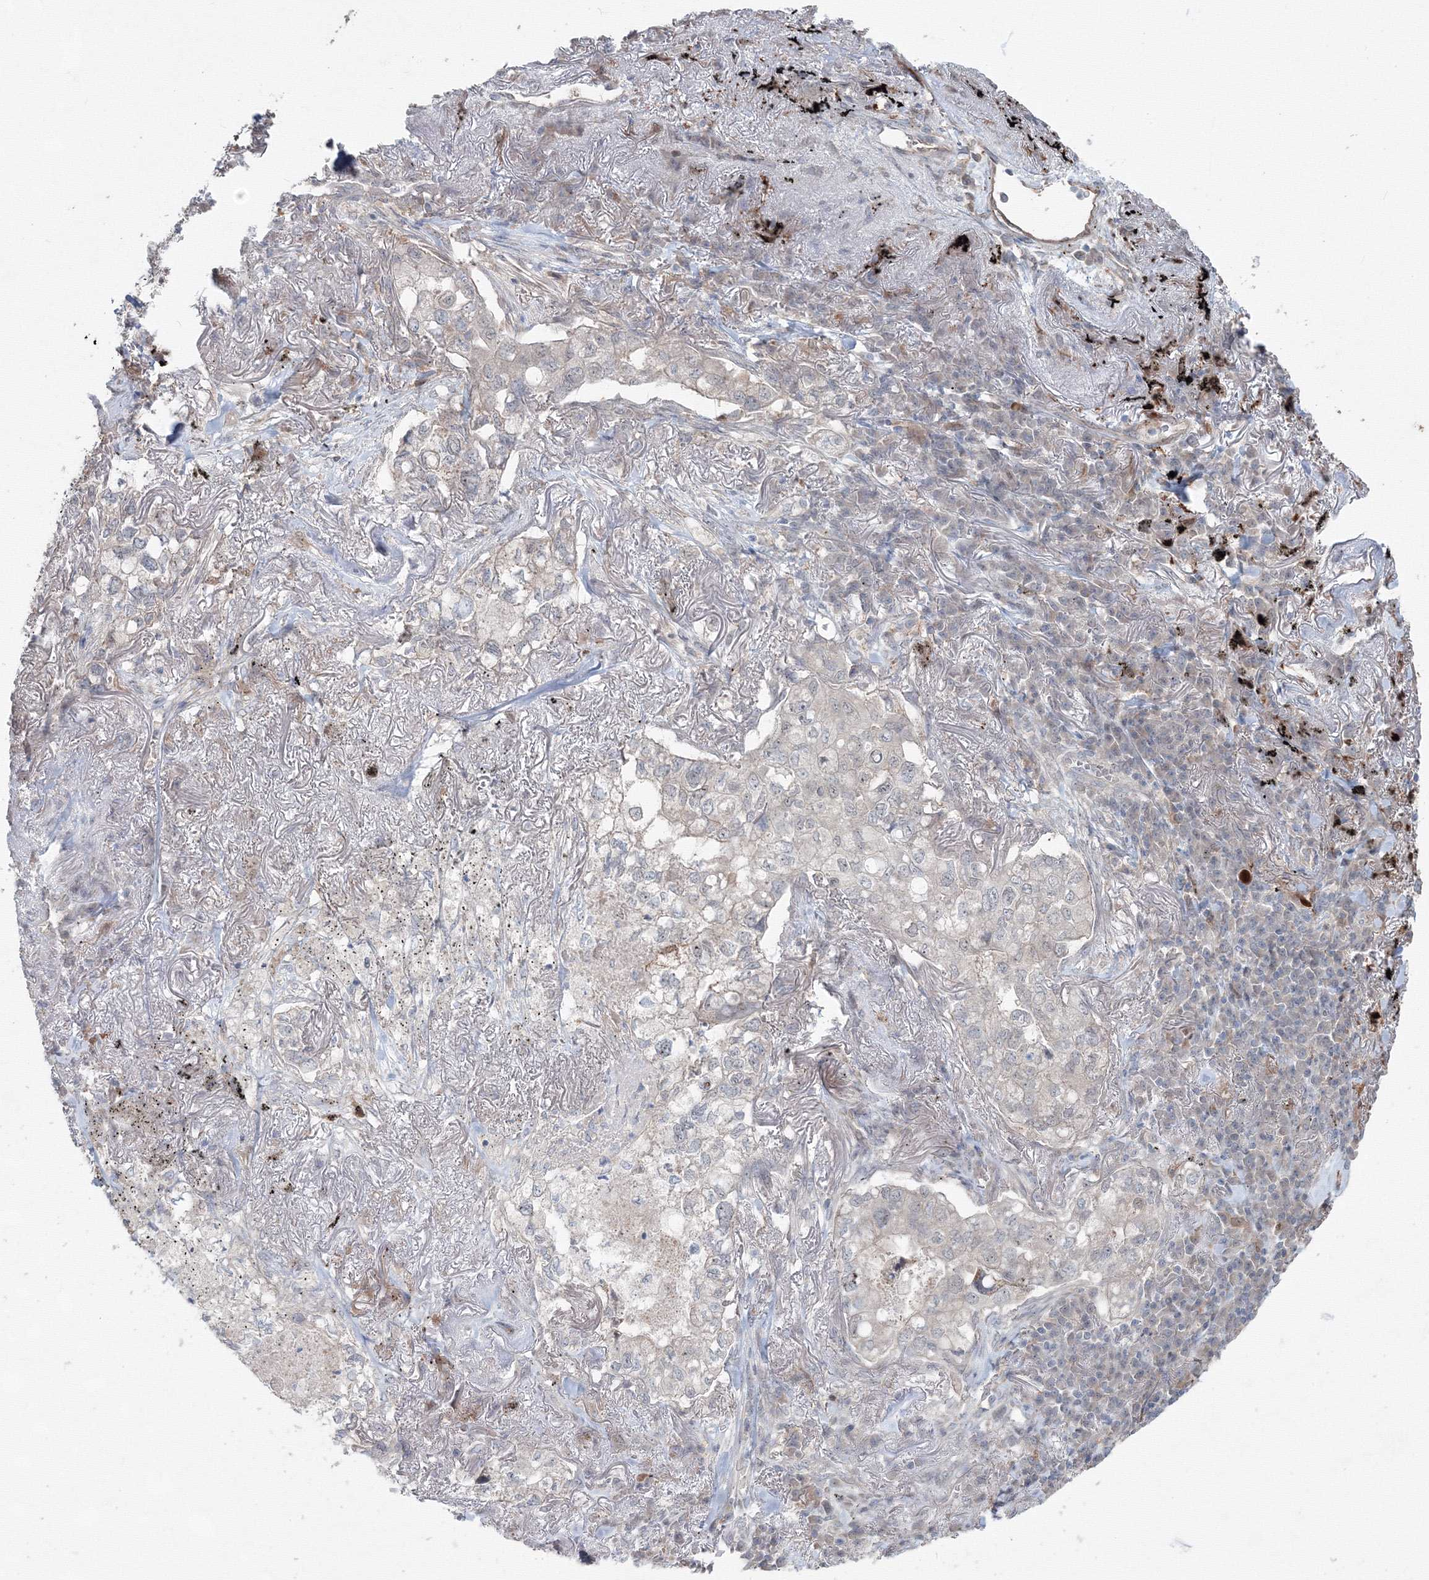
{"staining": {"intensity": "weak", "quantity": "25%-75%", "location": "cytoplasmic/membranous,nuclear"}, "tissue": "lung cancer", "cell_type": "Tumor cells", "image_type": "cancer", "snomed": [{"axis": "morphology", "description": "Adenocarcinoma, NOS"}, {"axis": "topography", "description": "Lung"}], "caption": "IHC of human adenocarcinoma (lung) reveals low levels of weak cytoplasmic/membranous and nuclear positivity in about 25%-75% of tumor cells. IHC stains the protein of interest in brown and the nuclei are stained blue.", "gene": "MKRN2", "patient": {"sex": "male", "age": 65}}